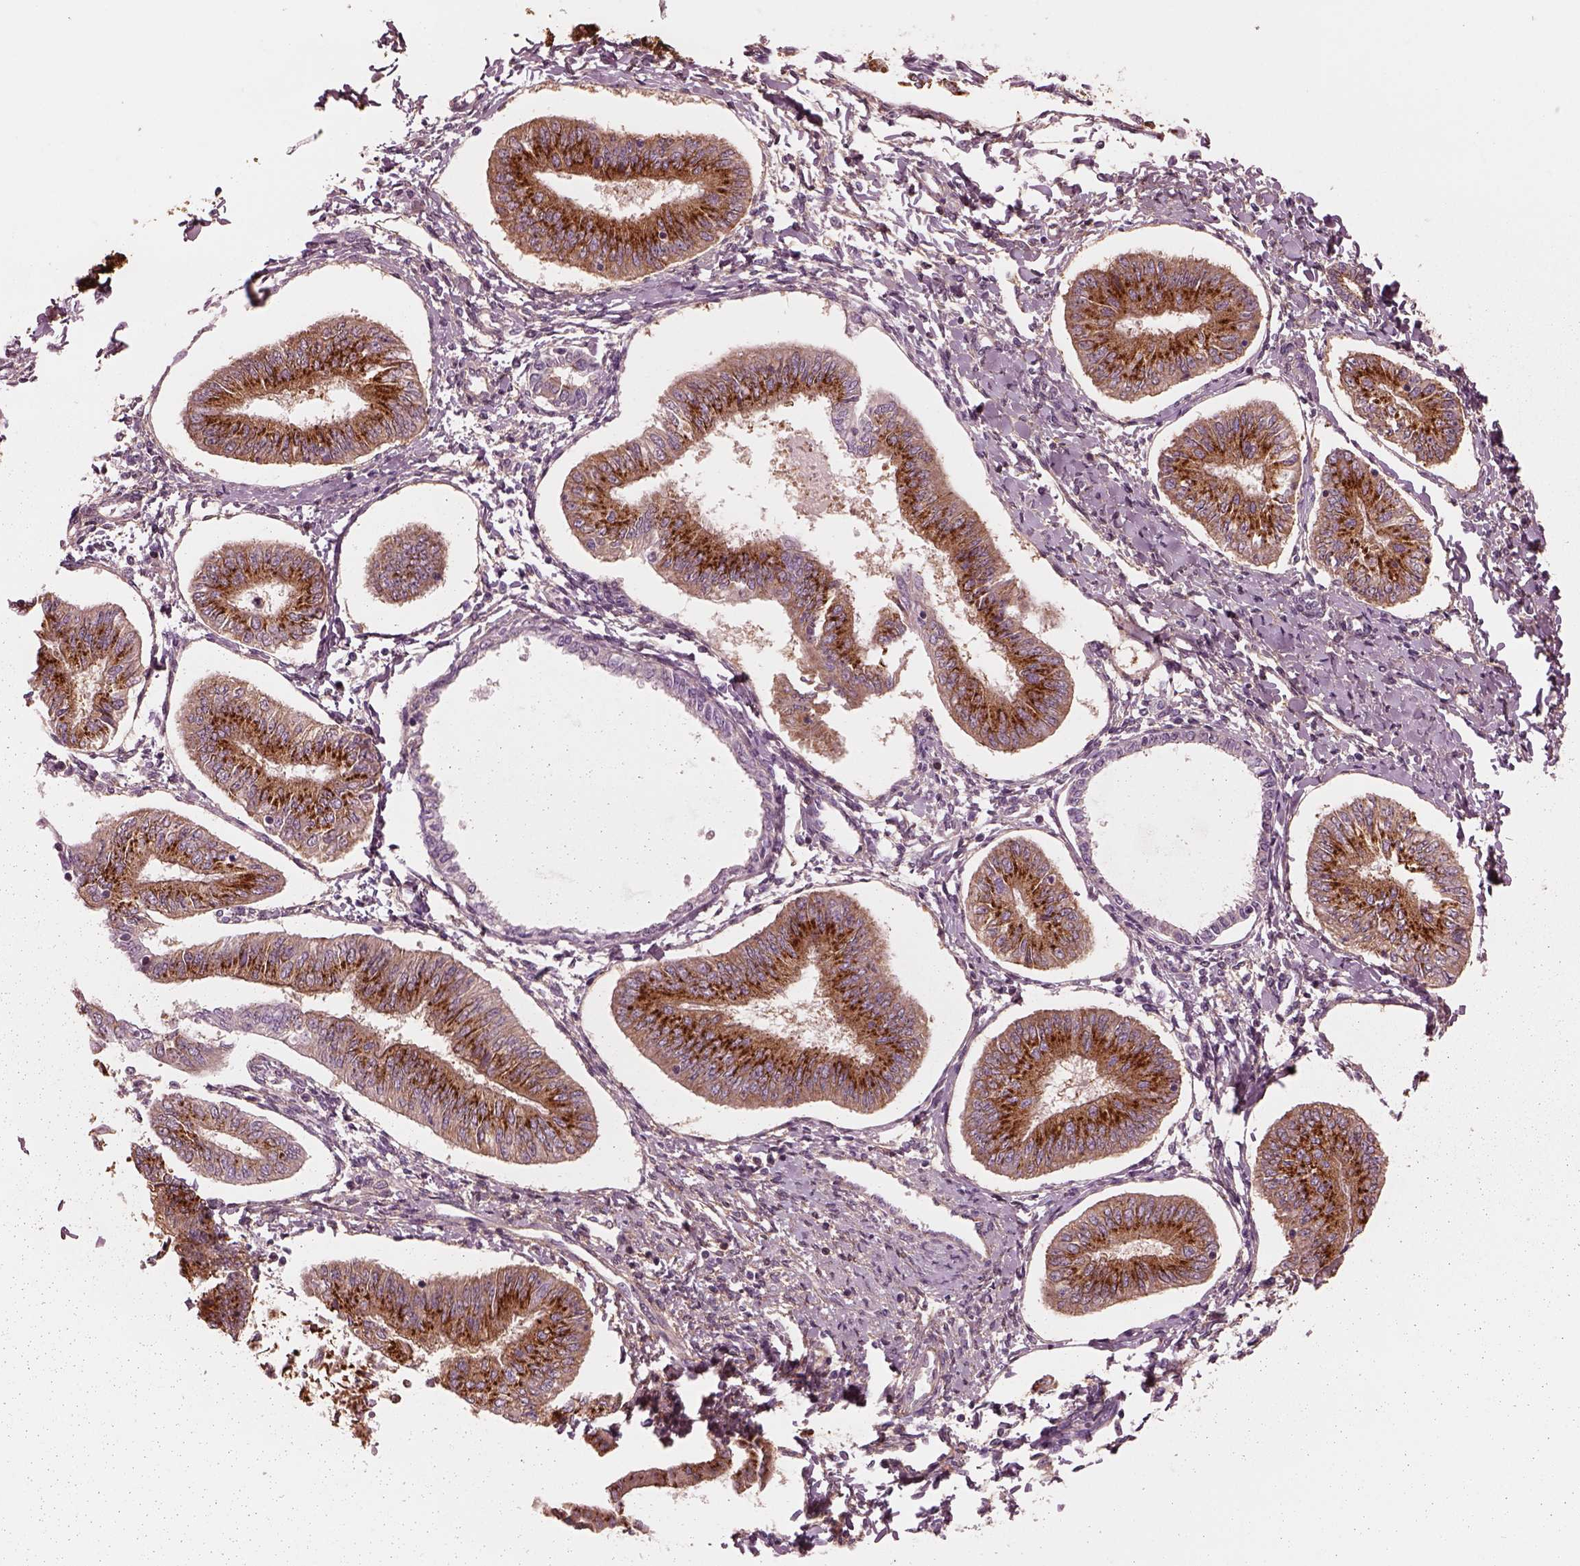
{"staining": {"intensity": "strong", "quantity": ">75%", "location": "cytoplasmic/membranous"}, "tissue": "endometrial cancer", "cell_type": "Tumor cells", "image_type": "cancer", "snomed": [{"axis": "morphology", "description": "Adenocarcinoma, NOS"}, {"axis": "topography", "description": "Endometrium"}], "caption": "This image displays endometrial adenocarcinoma stained with immunohistochemistry (IHC) to label a protein in brown. The cytoplasmic/membranous of tumor cells show strong positivity for the protein. Nuclei are counter-stained blue.", "gene": "ELAPOR1", "patient": {"sex": "female", "age": 58}}